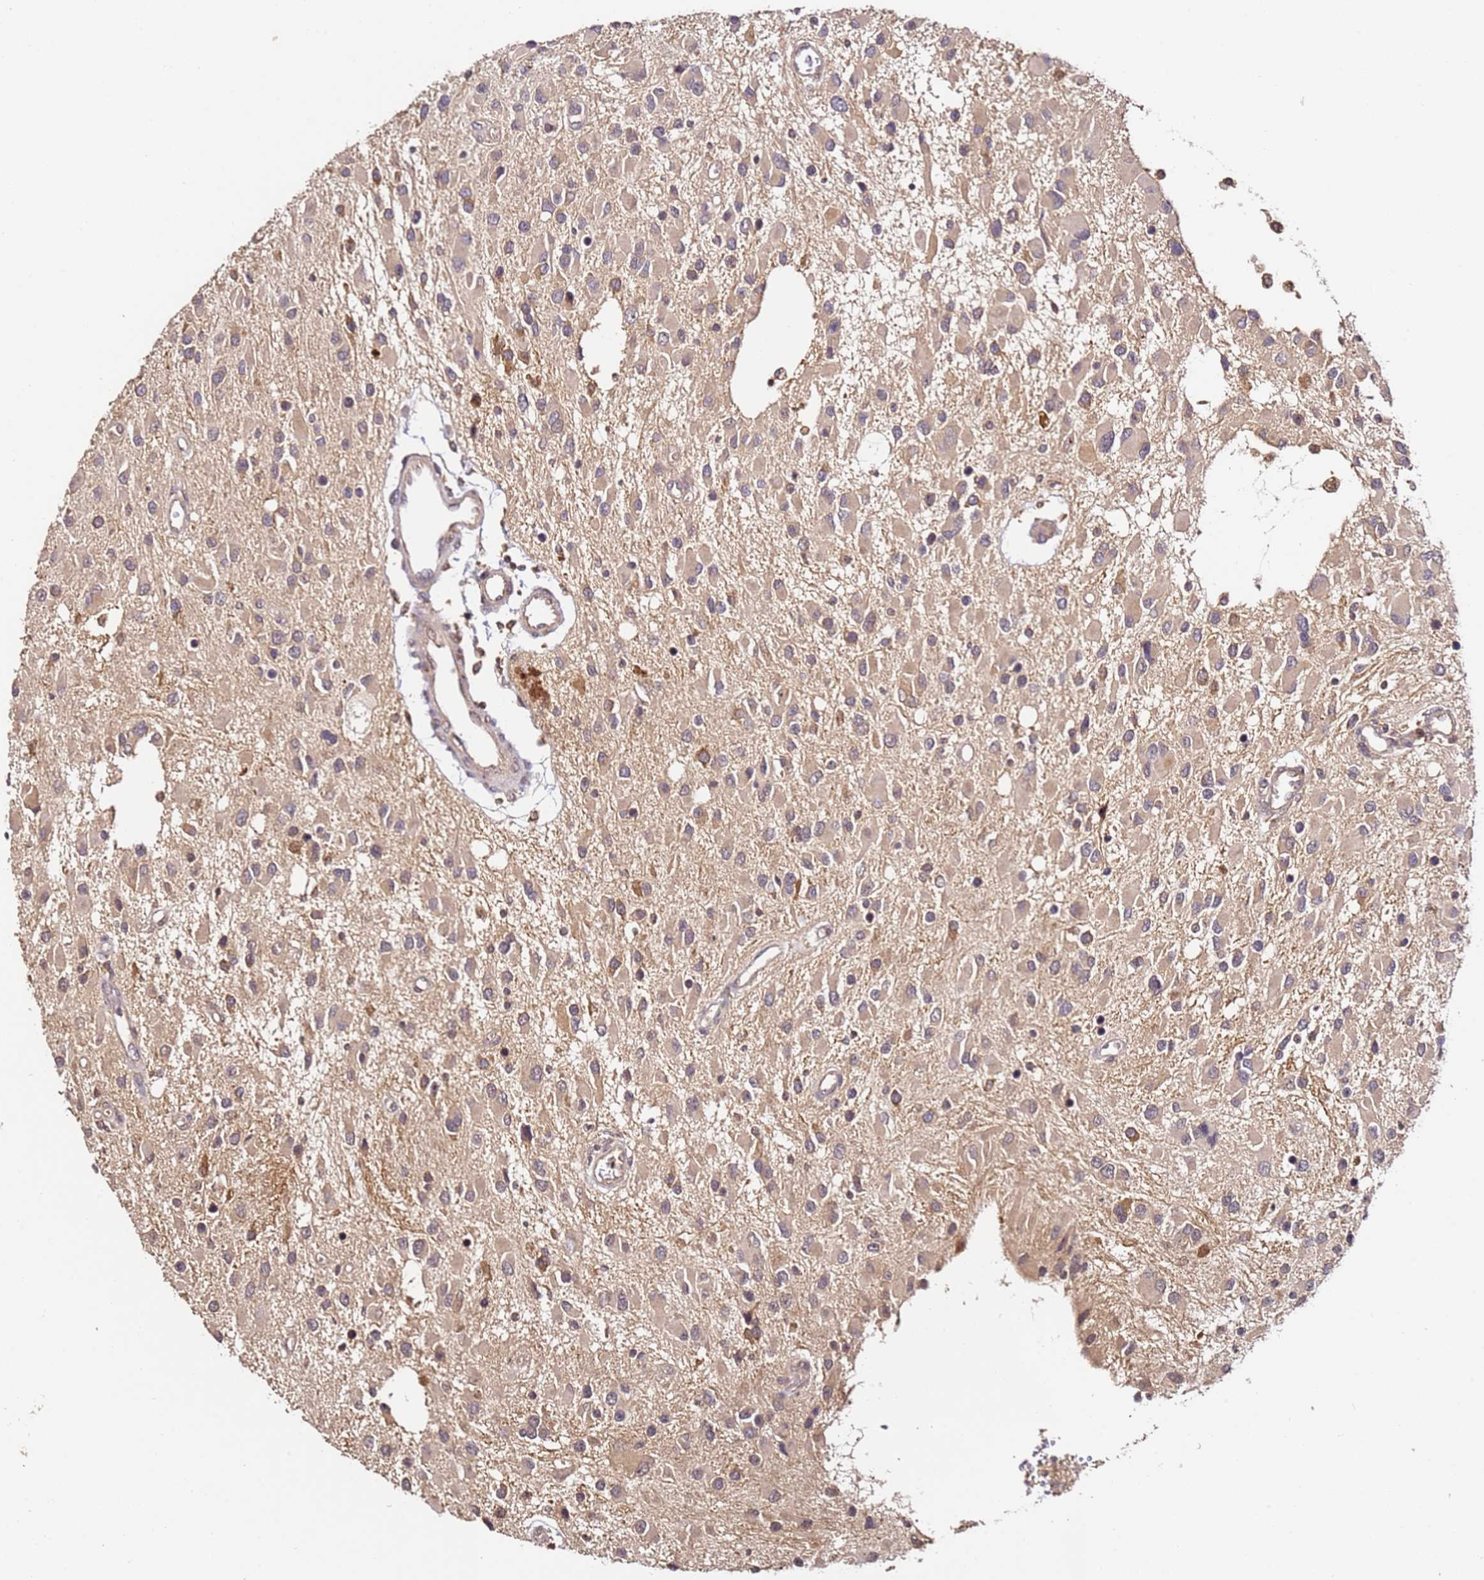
{"staining": {"intensity": "weak", "quantity": ">75%", "location": "cytoplasmic/membranous"}, "tissue": "glioma", "cell_type": "Tumor cells", "image_type": "cancer", "snomed": [{"axis": "morphology", "description": "Glioma, malignant, High grade"}, {"axis": "topography", "description": "Brain"}], "caption": "Immunohistochemistry (DAB) staining of glioma displays weak cytoplasmic/membranous protein positivity in about >75% of tumor cells.", "gene": "DDX27", "patient": {"sex": "male", "age": 53}}